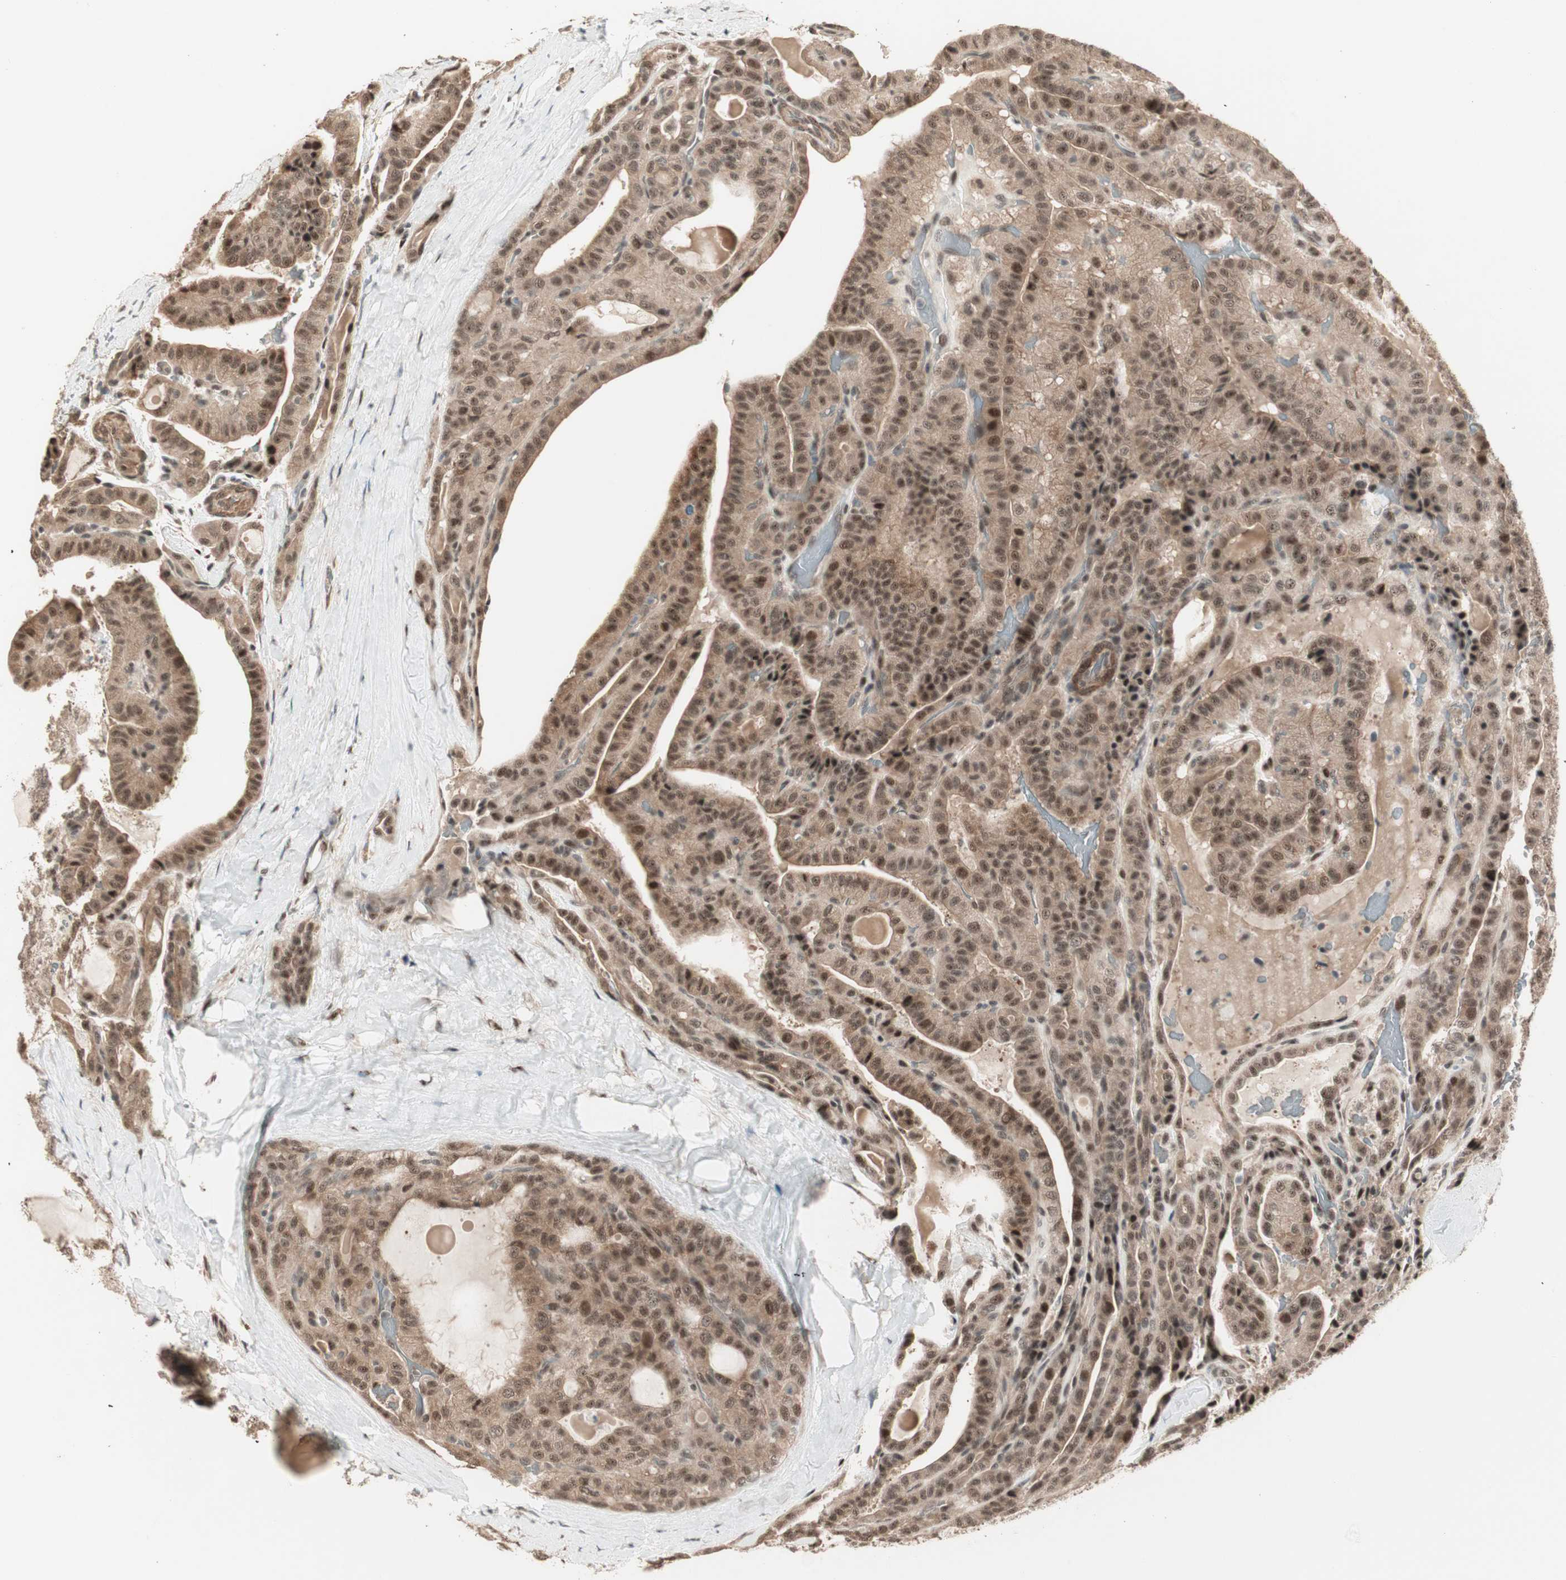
{"staining": {"intensity": "moderate", "quantity": ">75%", "location": "cytoplasmic/membranous,nuclear"}, "tissue": "thyroid cancer", "cell_type": "Tumor cells", "image_type": "cancer", "snomed": [{"axis": "morphology", "description": "Papillary adenocarcinoma, NOS"}, {"axis": "topography", "description": "Thyroid gland"}], "caption": "Tumor cells reveal medium levels of moderate cytoplasmic/membranous and nuclear expression in approximately >75% of cells in human papillary adenocarcinoma (thyroid). The staining was performed using DAB to visualize the protein expression in brown, while the nuclei were stained in blue with hematoxylin (Magnification: 20x).", "gene": "ZSCAN31", "patient": {"sex": "male", "age": 77}}